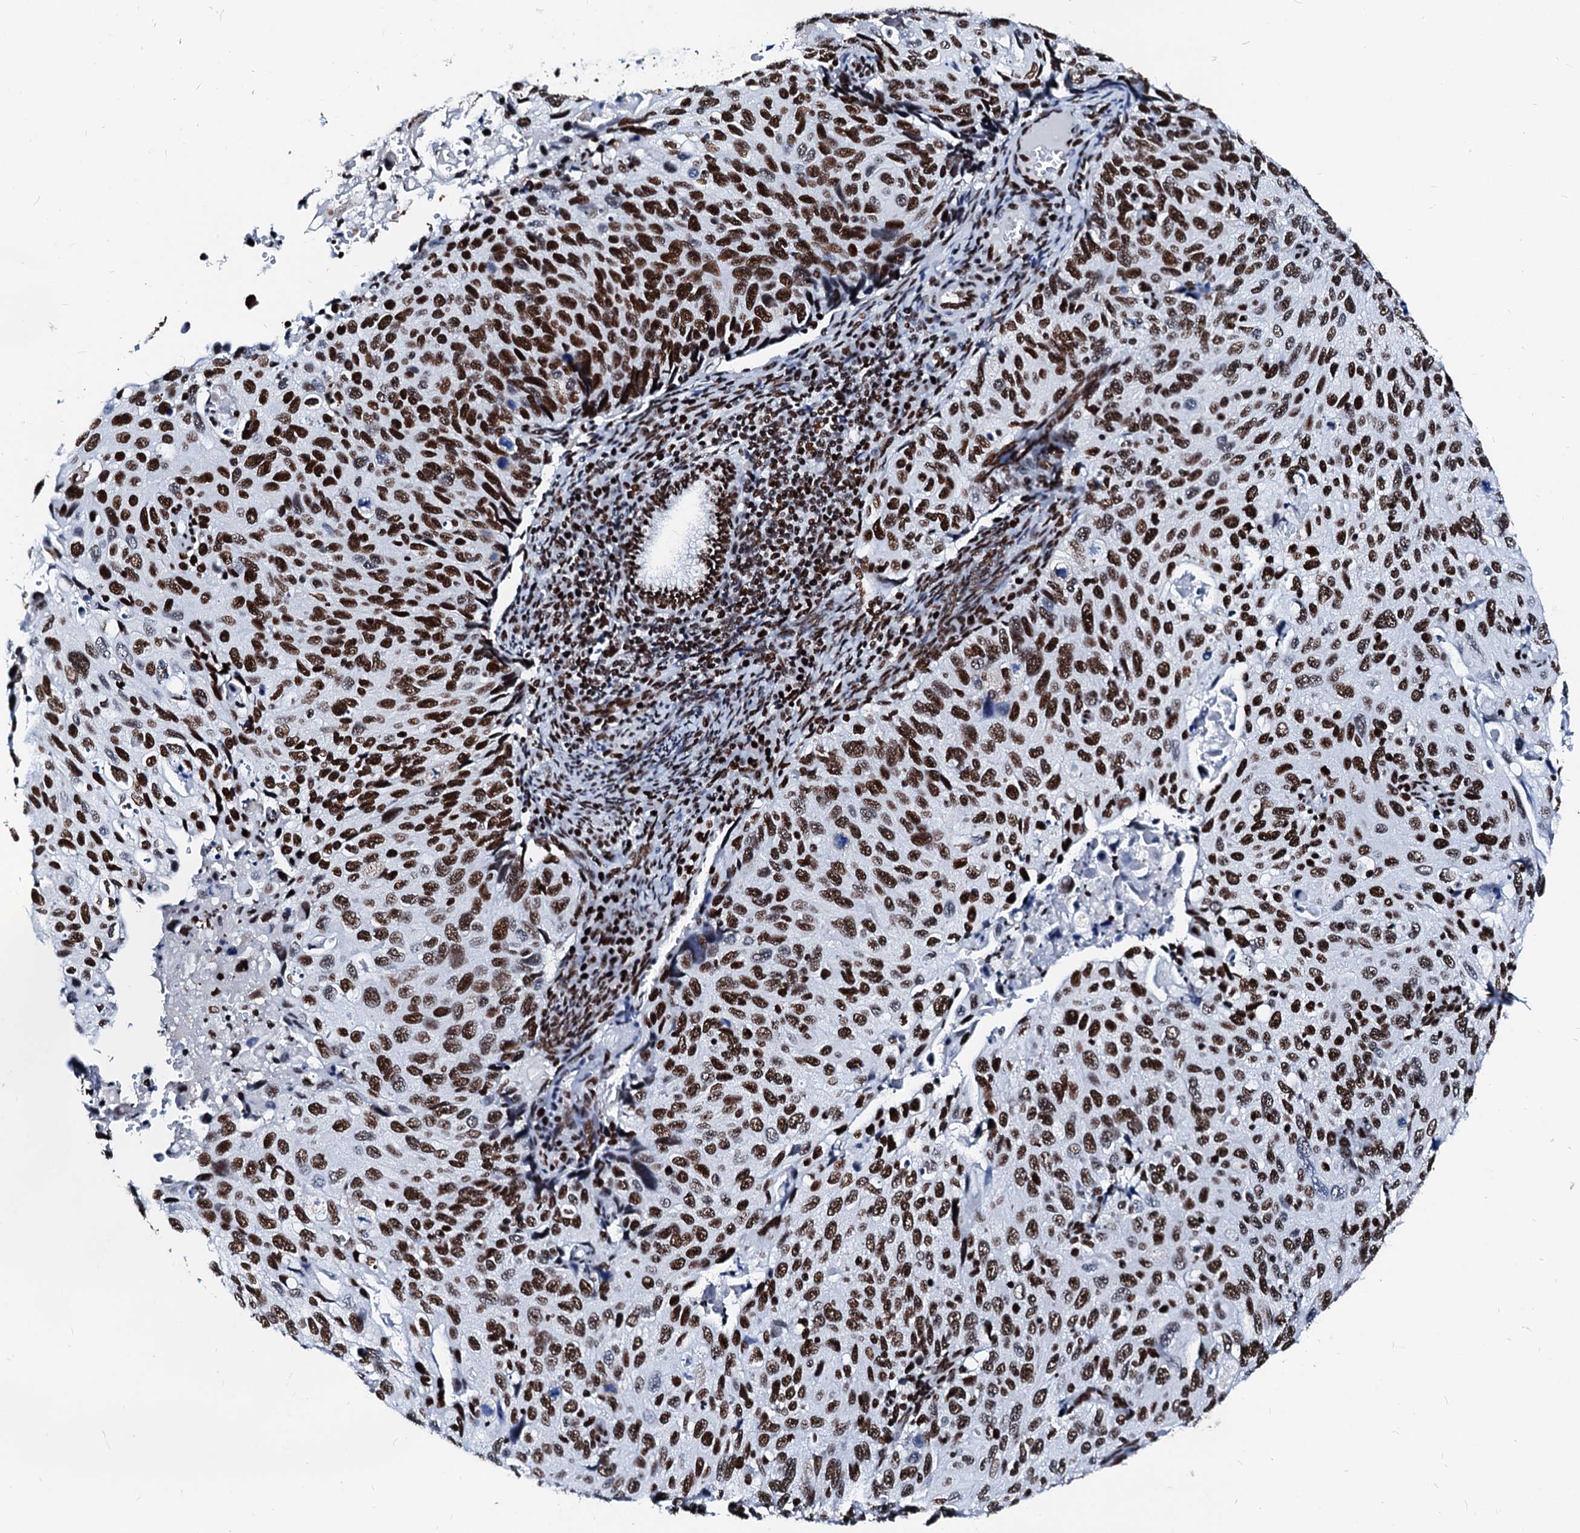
{"staining": {"intensity": "strong", "quantity": ">75%", "location": "nuclear"}, "tissue": "cervical cancer", "cell_type": "Tumor cells", "image_type": "cancer", "snomed": [{"axis": "morphology", "description": "Squamous cell carcinoma, NOS"}, {"axis": "topography", "description": "Cervix"}], "caption": "Protein expression by IHC demonstrates strong nuclear positivity in approximately >75% of tumor cells in squamous cell carcinoma (cervical). The protein is stained brown, and the nuclei are stained in blue (DAB (3,3'-diaminobenzidine) IHC with brightfield microscopy, high magnification).", "gene": "RALY", "patient": {"sex": "female", "age": 70}}